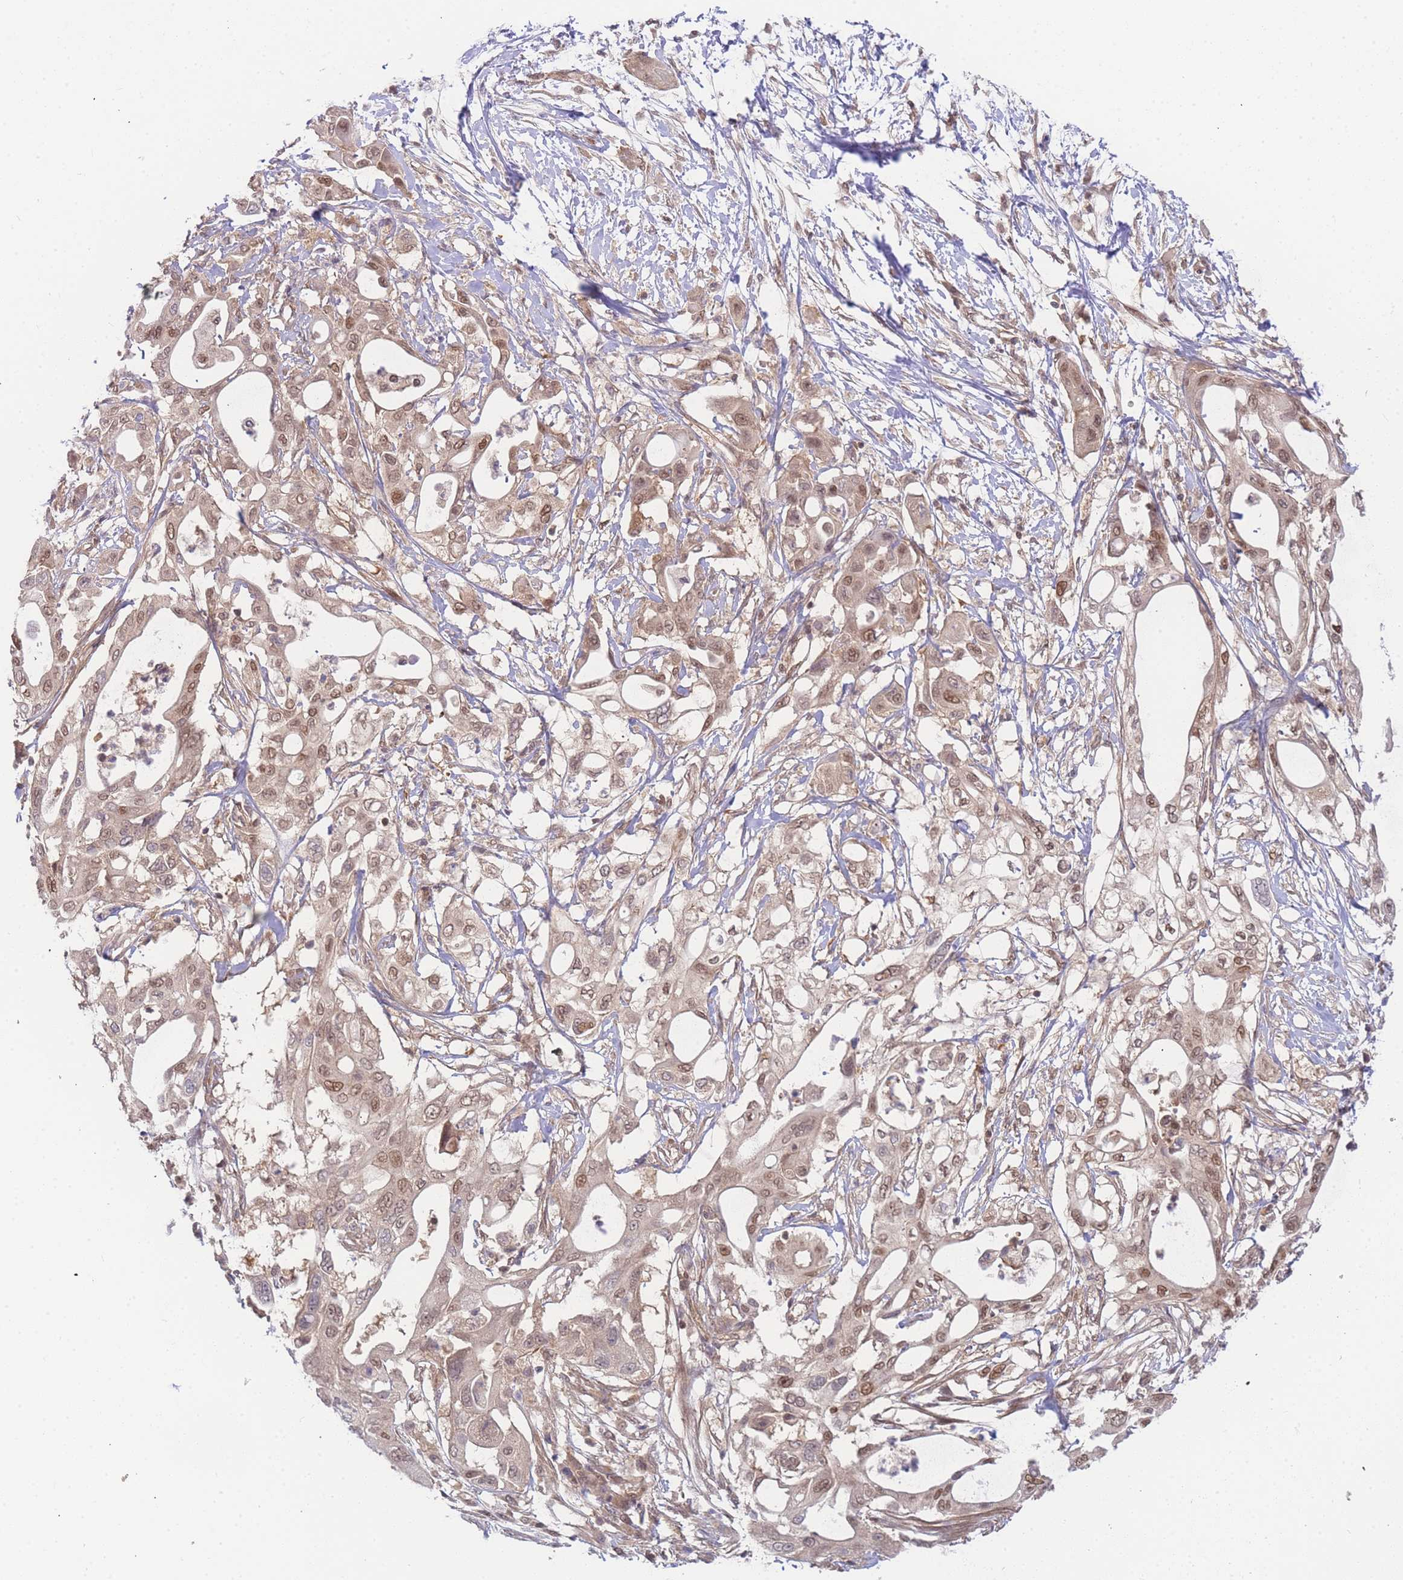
{"staining": {"intensity": "moderate", "quantity": ">75%", "location": "nuclear"}, "tissue": "pancreatic cancer", "cell_type": "Tumor cells", "image_type": "cancer", "snomed": [{"axis": "morphology", "description": "Adenocarcinoma, NOS"}, {"axis": "topography", "description": "Pancreas"}], "caption": "Adenocarcinoma (pancreatic) stained with IHC displays moderate nuclear positivity in approximately >75% of tumor cells.", "gene": "KIAA1191", "patient": {"sex": "male", "age": 68}}